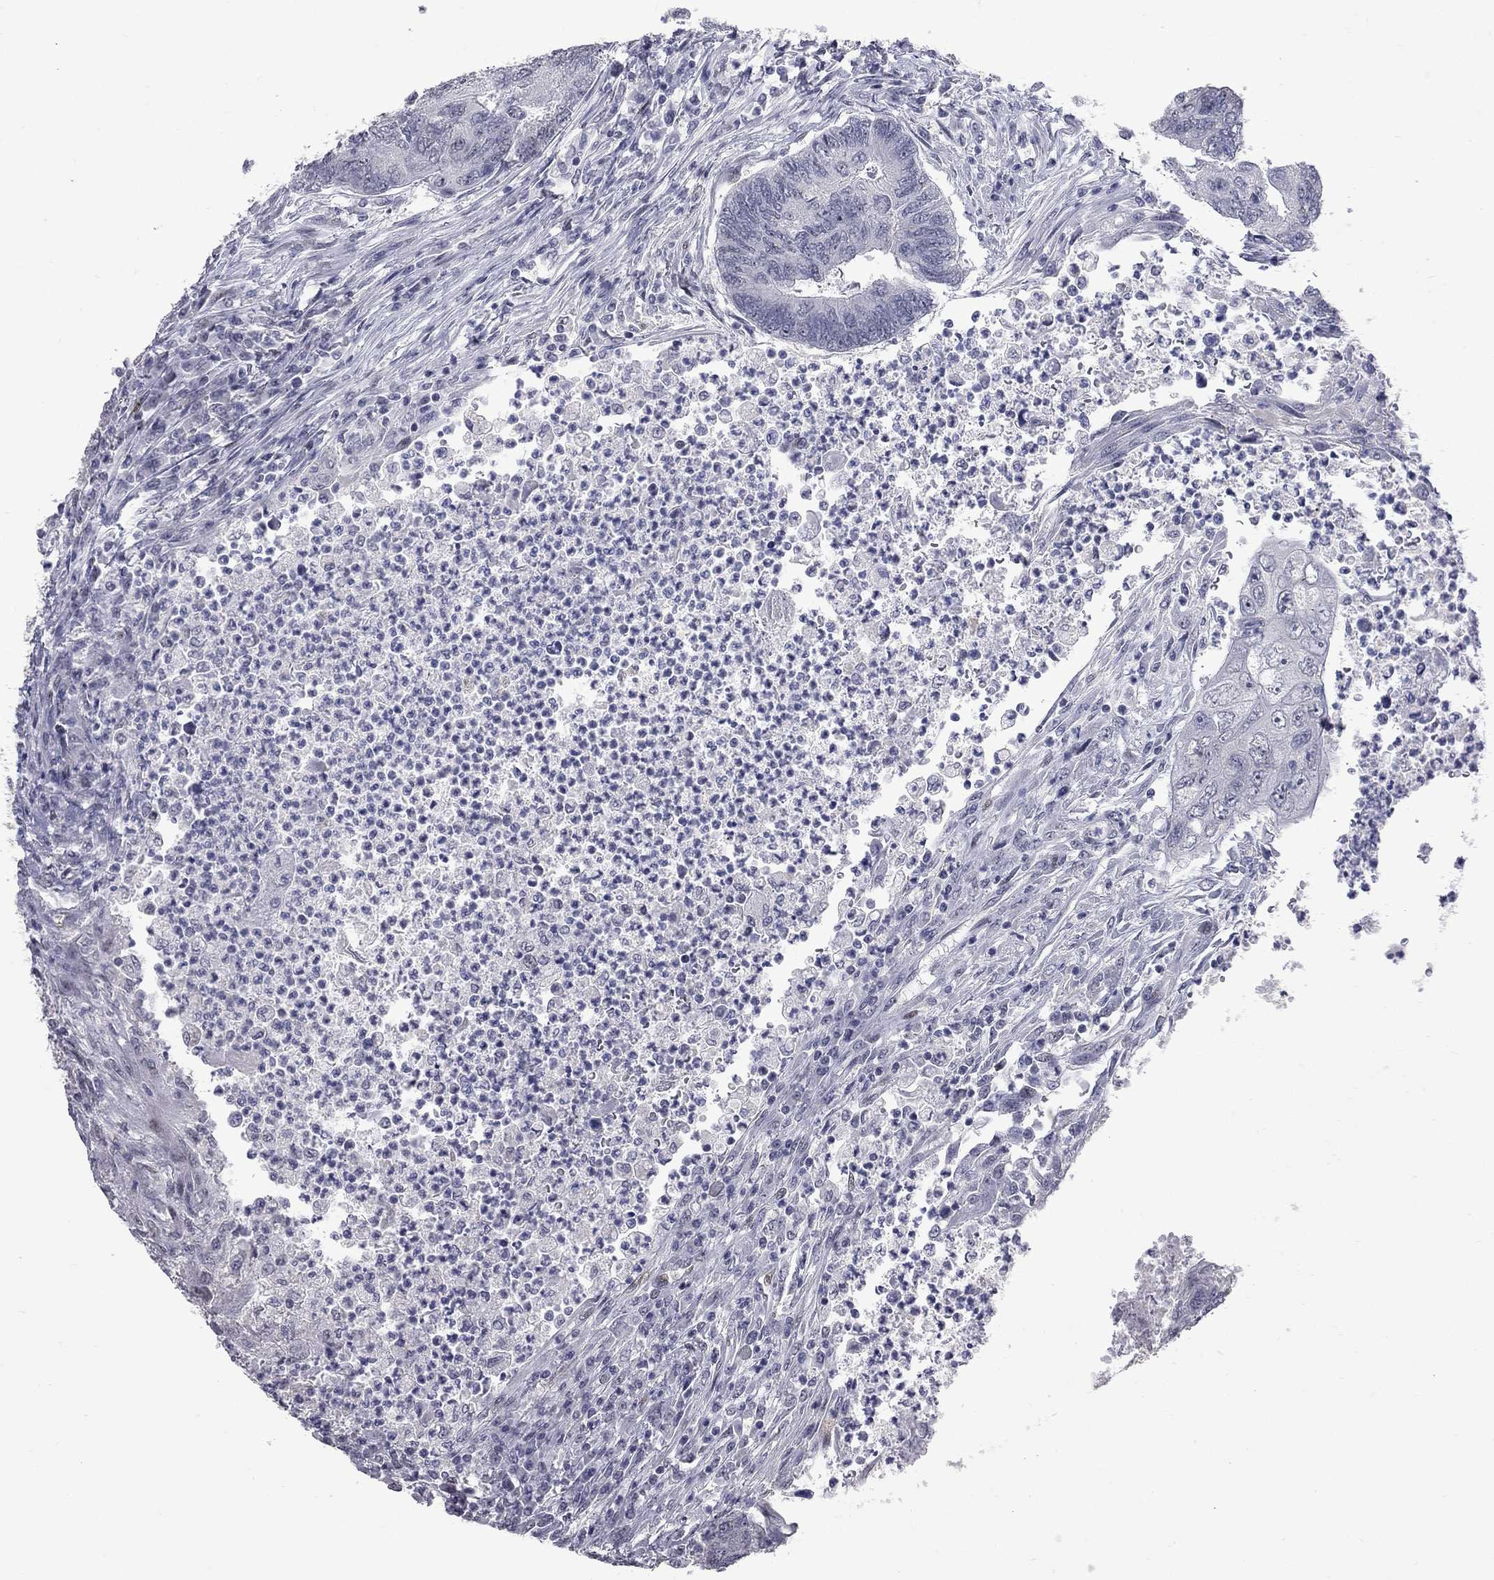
{"staining": {"intensity": "negative", "quantity": "none", "location": "none"}, "tissue": "colorectal cancer", "cell_type": "Tumor cells", "image_type": "cancer", "snomed": [{"axis": "morphology", "description": "Adenocarcinoma, NOS"}, {"axis": "topography", "description": "Colon"}], "caption": "This is a photomicrograph of immunohistochemistry (IHC) staining of colorectal adenocarcinoma, which shows no staining in tumor cells.", "gene": "ZNF154", "patient": {"sex": "female", "age": 67}}